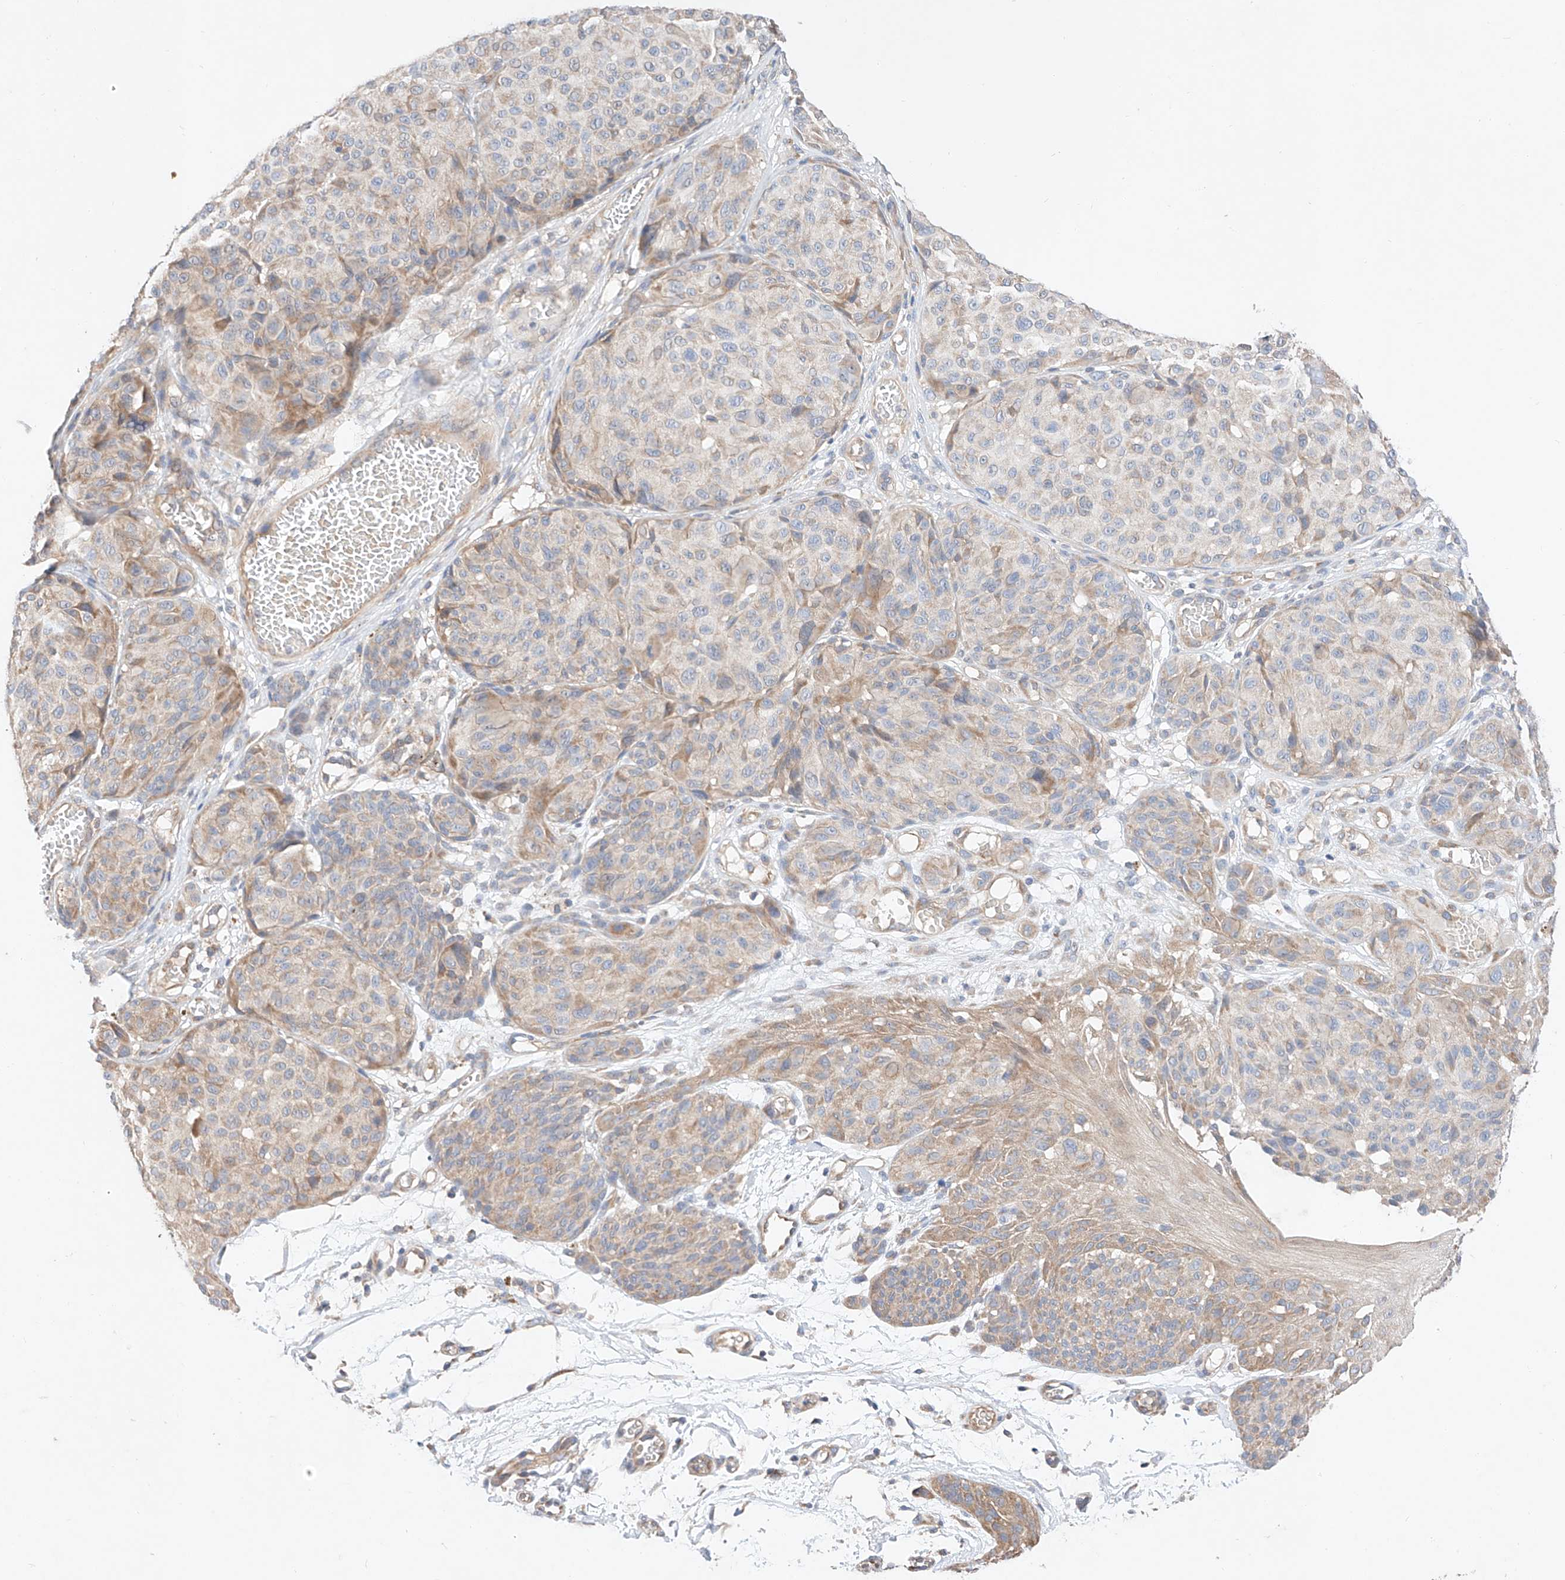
{"staining": {"intensity": "weak", "quantity": "<25%", "location": "cytoplasmic/membranous"}, "tissue": "melanoma", "cell_type": "Tumor cells", "image_type": "cancer", "snomed": [{"axis": "morphology", "description": "Malignant melanoma, NOS"}, {"axis": "topography", "description": "Skin"}], "caption": "An immunohistochemistry (IHC) photomicrograph of malignant melanoma is shown. There is no staining in tumor cells of malignant melanoma.", "gene": "C6orf118", "patient": {"sex": "male", "age": 83}}